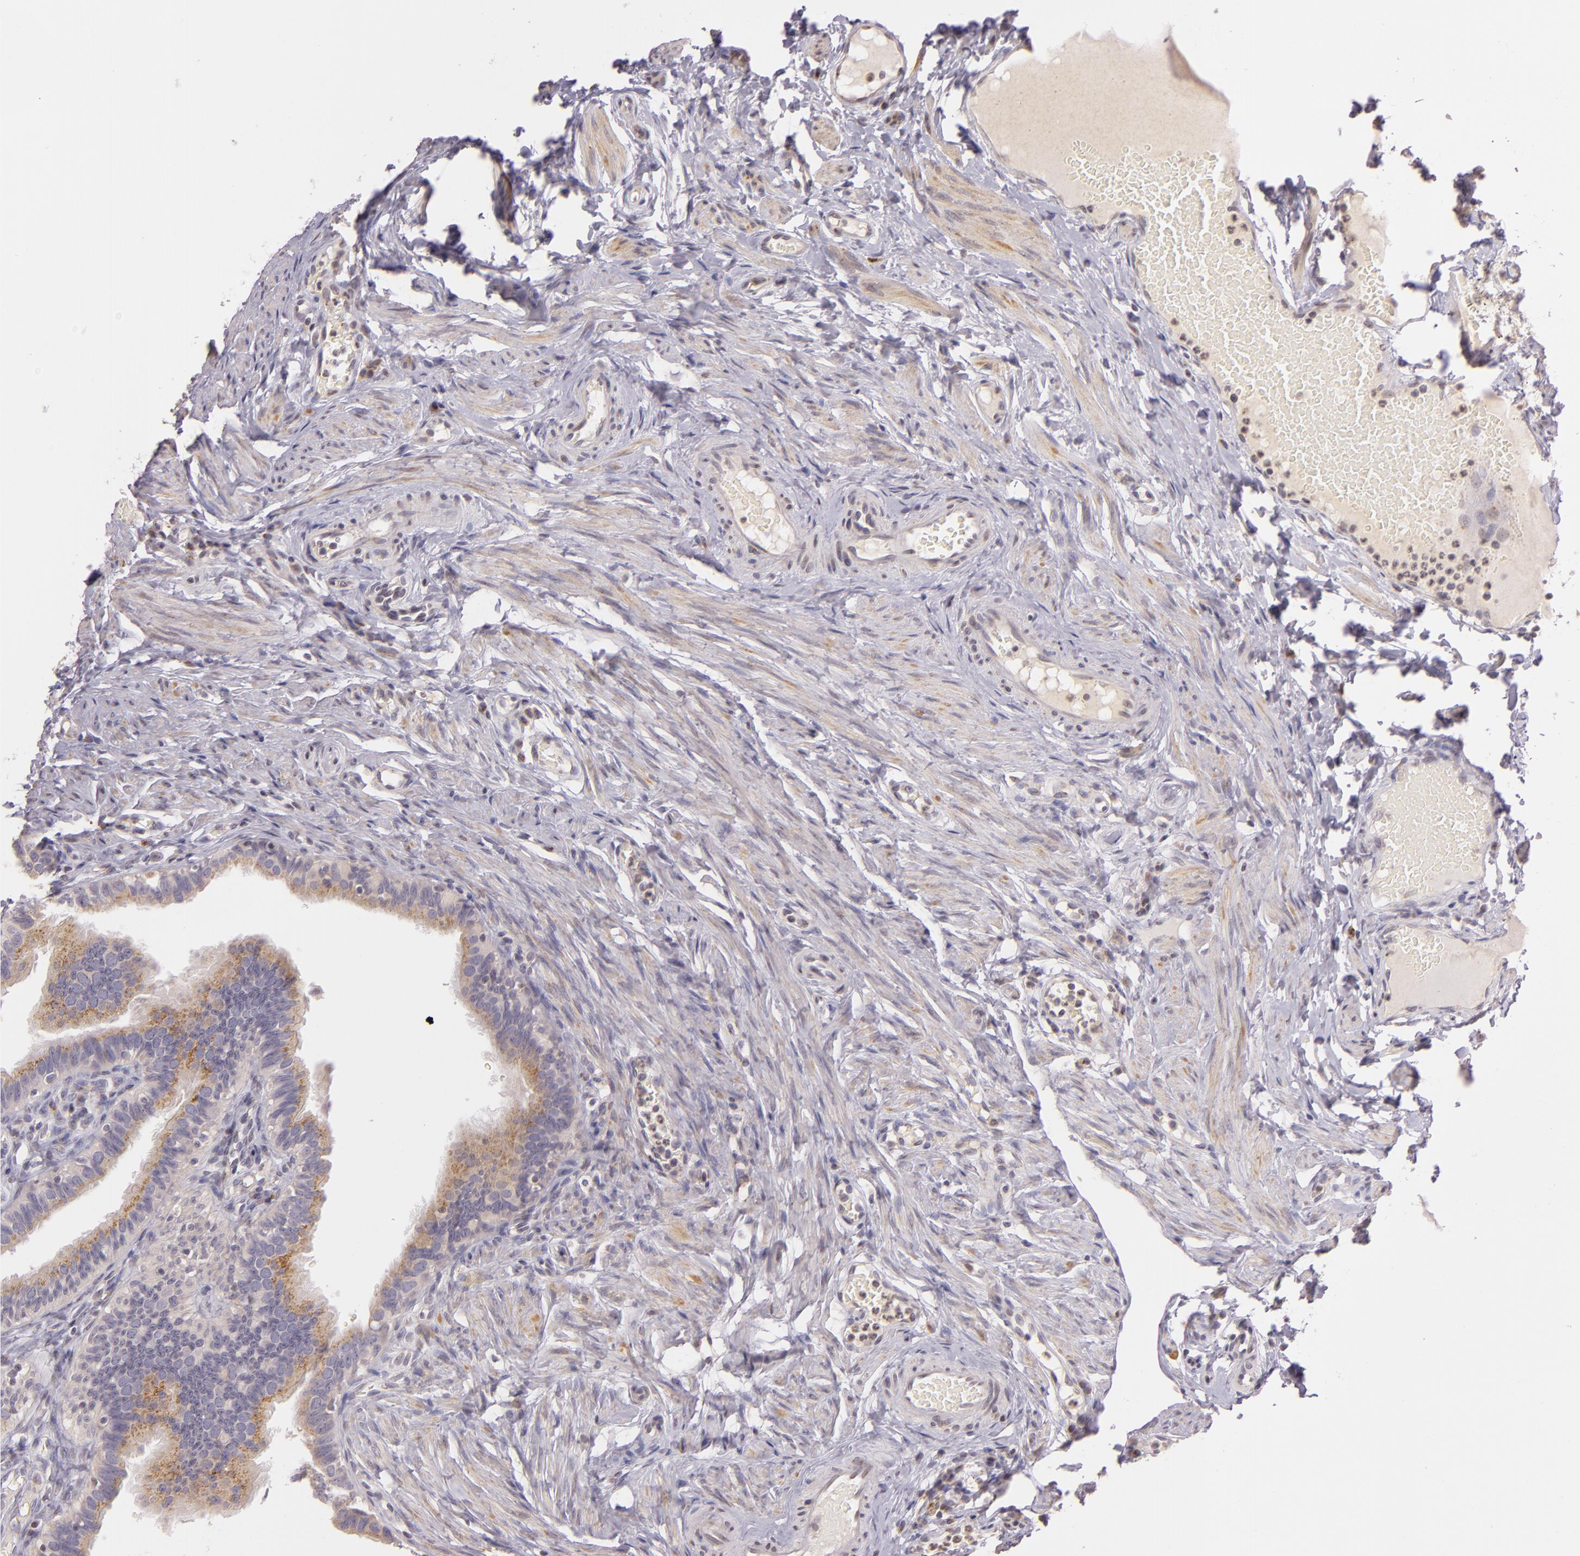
{"staining": {"intensity": "weak", "quantity": ">75%", "location": "cytoplasmic/membranous"}, "tissue": "fallopian tube", "cell_type": "Glandular cells", "image_type": "normal", "snomed": [{"axis": "morphology", "description": "Normal tissue, NOS"}, {"axis": "topography", "description": "Fallopian tube"}, {"axis": "topography", "description": "Ovary"}], "caption": "Immunohistochemistry micrograph of unremarkable human fallopian tube stained for a protein (brown), which displays low levels of weak cytoplasmic/membranous positivity in approximately >75% of glandular cells.", "gene": "LGMN", "patient": {"sex": "female", "age": 51}}